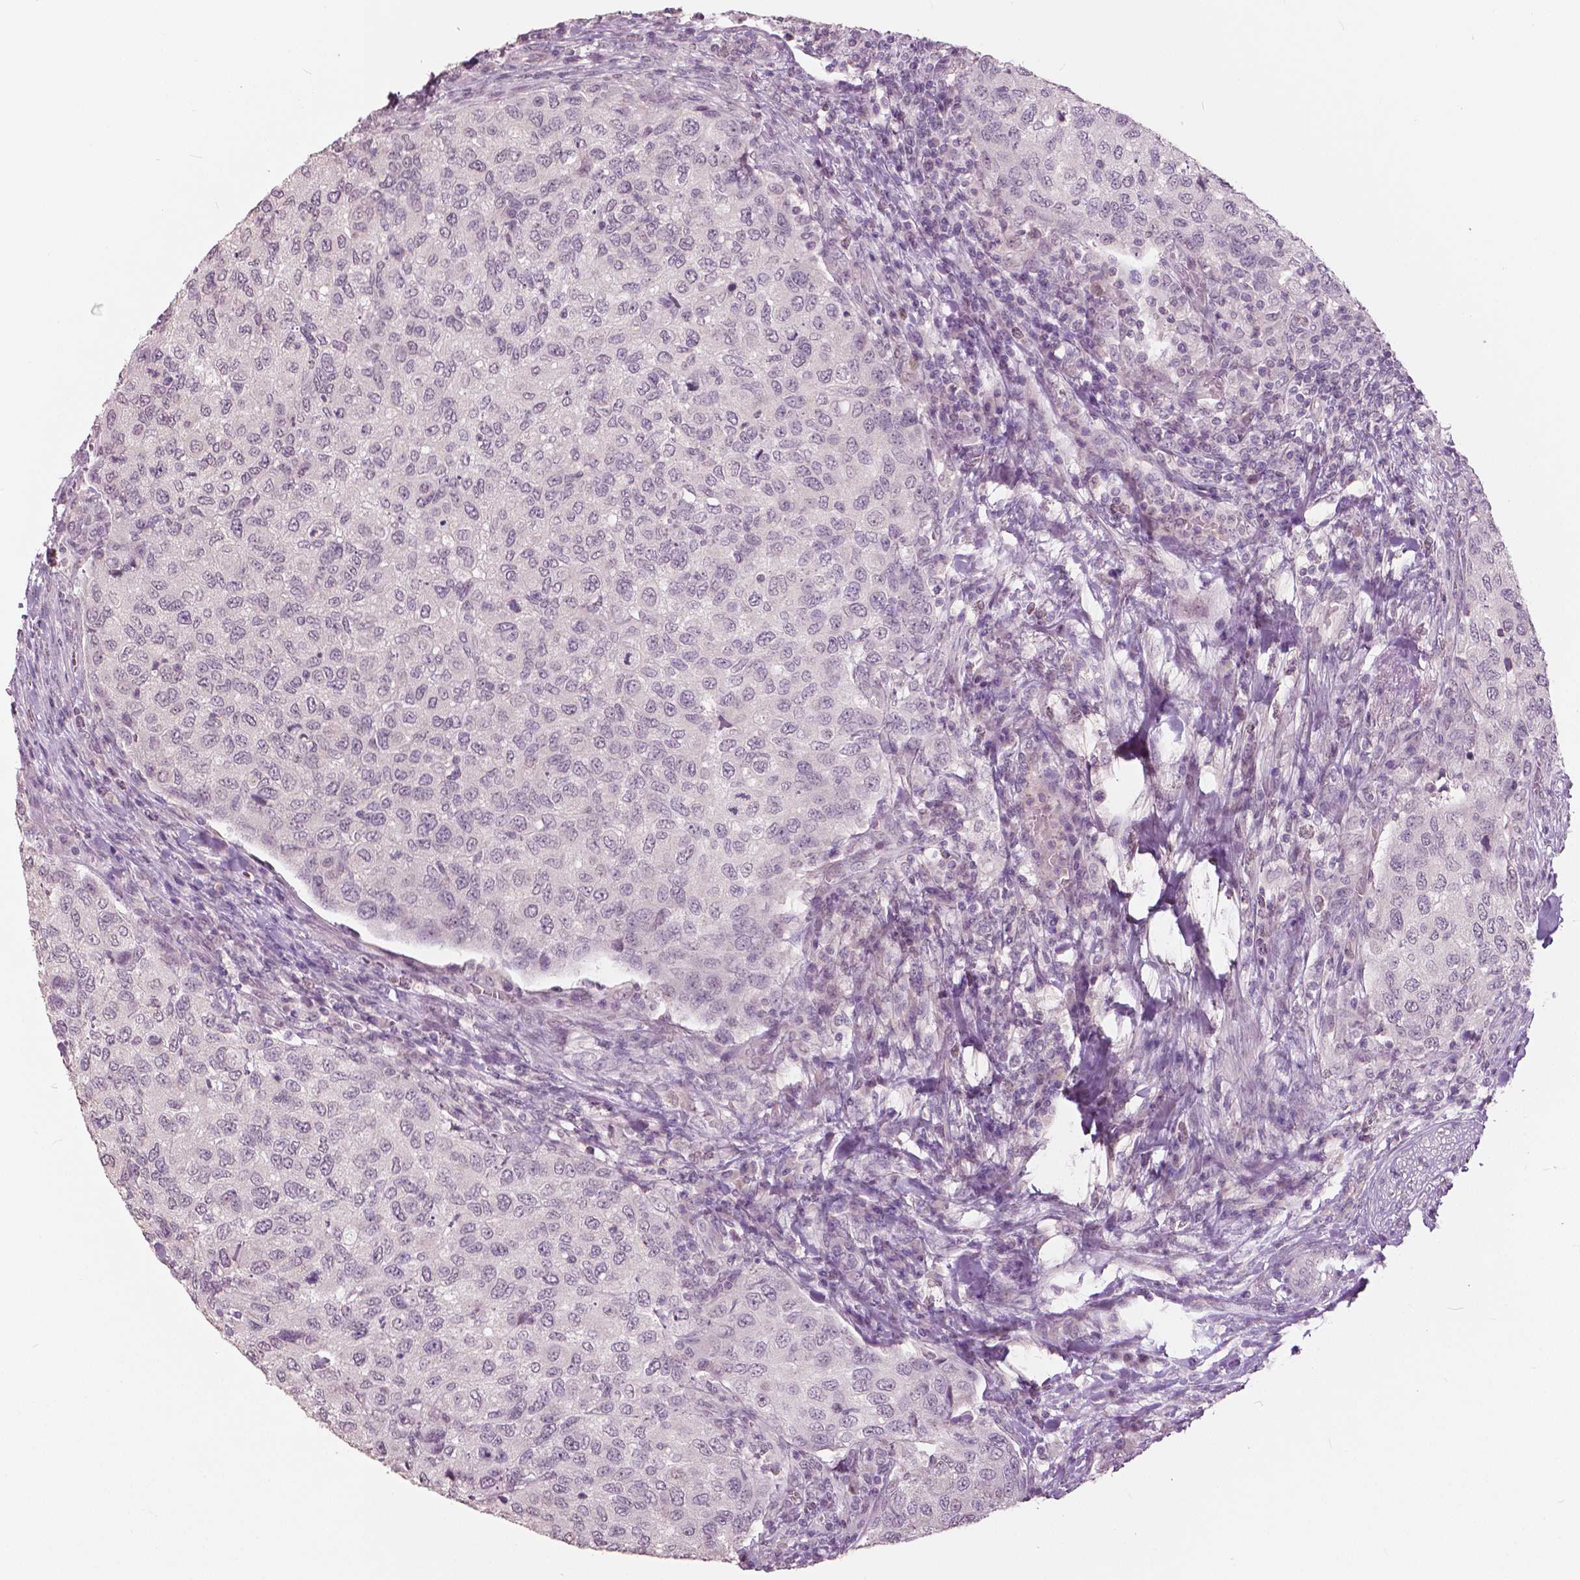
{"staining": {"intensity": "negative", "quantity": "none", "location": "none"}, "tissue": "urothelial cancer", "cell_type": "Tumor cells", "image_type": "cancer", "snomed": [{"axis": "morphology", "description": "Urothelial carcinoma, High grade"}, {"axis": "topography", "description": "Urinary bladder"}], "caption": "Tumor cells show no significant protein staining in urothelial cancer.", "gene": "NANOG", "patient": {"sex": "female", "age": 78}}